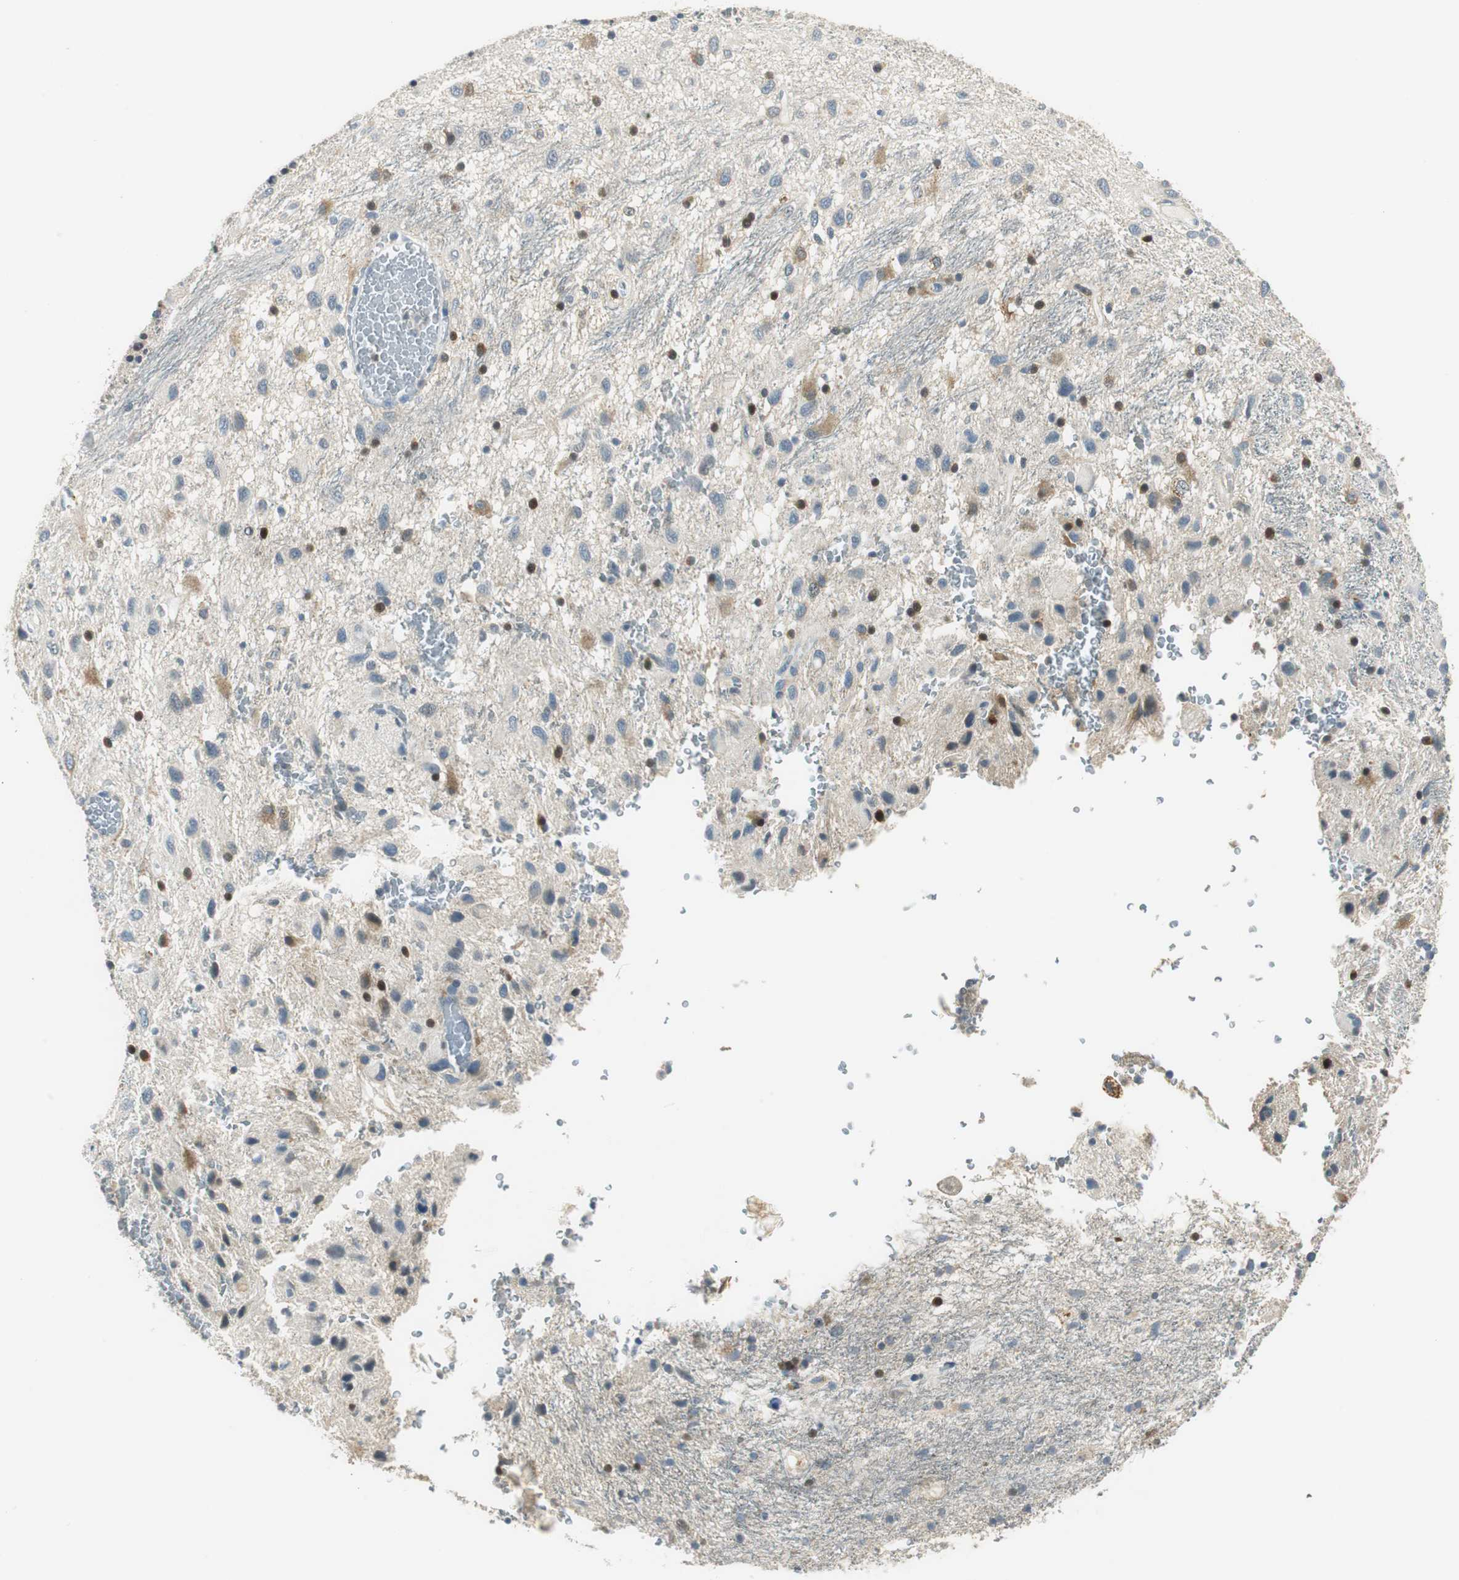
{"staining": {"intensity": "moderate", "quantity": "<25%", "location": "cytoplasmic/membranous,nuclear"}, "tissue": "glioma", "cell_type": "Tumor cells", "image_type": "cancer", "snomed": [{"axis": "morphology", "description": "Glioma, malignant, Low grade"}, {"axis": "topography", "description": "Brain"}], "caption": "Tumor cells demonstrate low levels of moderate cytoplasmic/membranous and nuclear expression in about <25% of cells in human glioma. (IHC, brightfield microscopy, high magnification).", "gene": "ME1", "patient": {"sex": "male", "age": 77}}